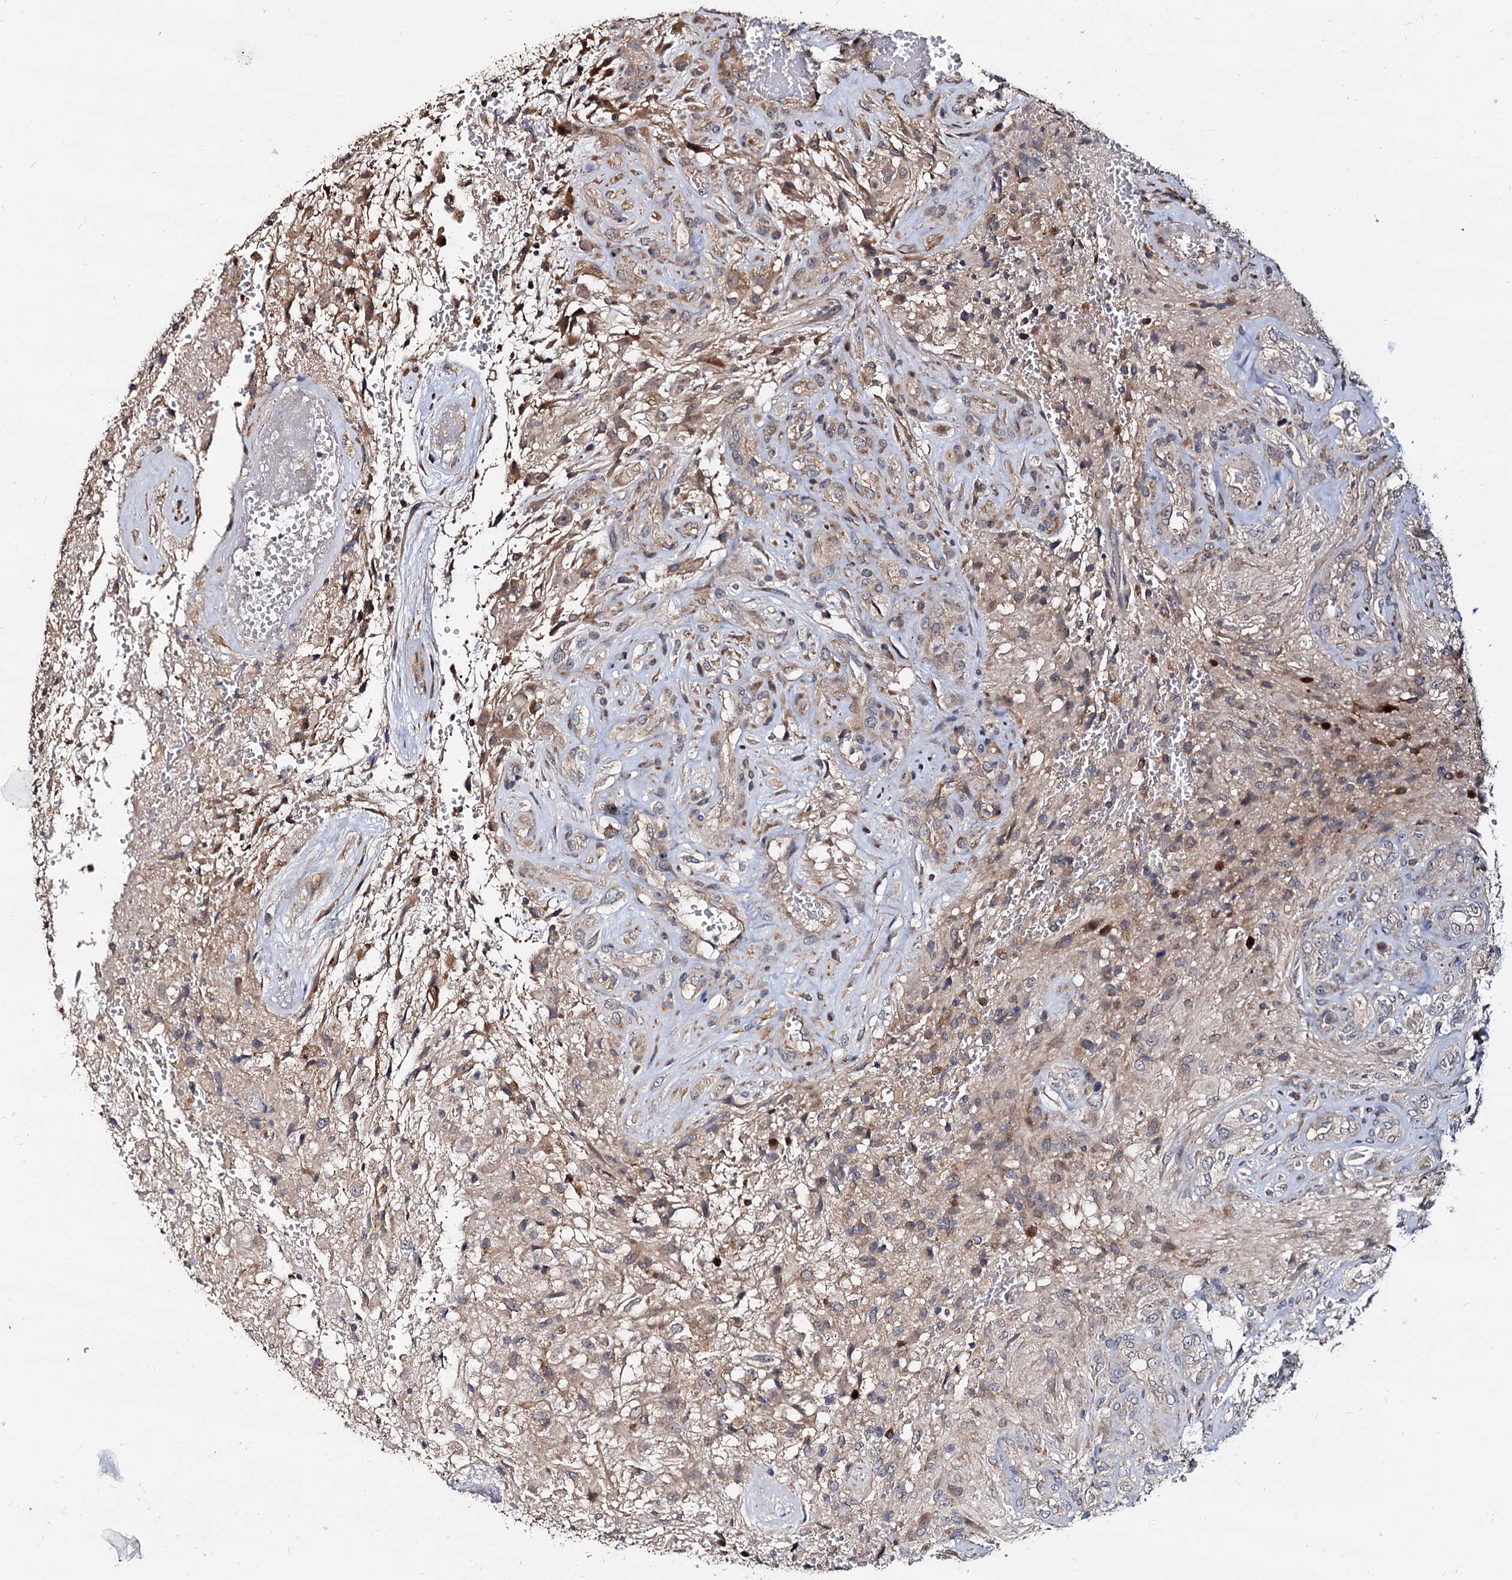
{"staining": {"intensity": "weak", "quantity": "25%-75%", "location": "cytoplasmic/membranous"}, "tissue": "glioma", "cell_type": "Tumor cells", "image_type": "cancer", "snomed": [{"axis": "morphology", "description": "Glioma, malignant, High grade"}, {"axis": "topography", "description": "Brain"}], "caption": "Immunohistochemical staining of high-grade glioma (malignant) shows low levels of weak cytoplasmic/membranous expression in approximately 25%-75% of tumor cells. (IHC, brightfield microscopy, high magnification).", "gene": "WWC3", "patient": {"sex": "male", "age": 56}}